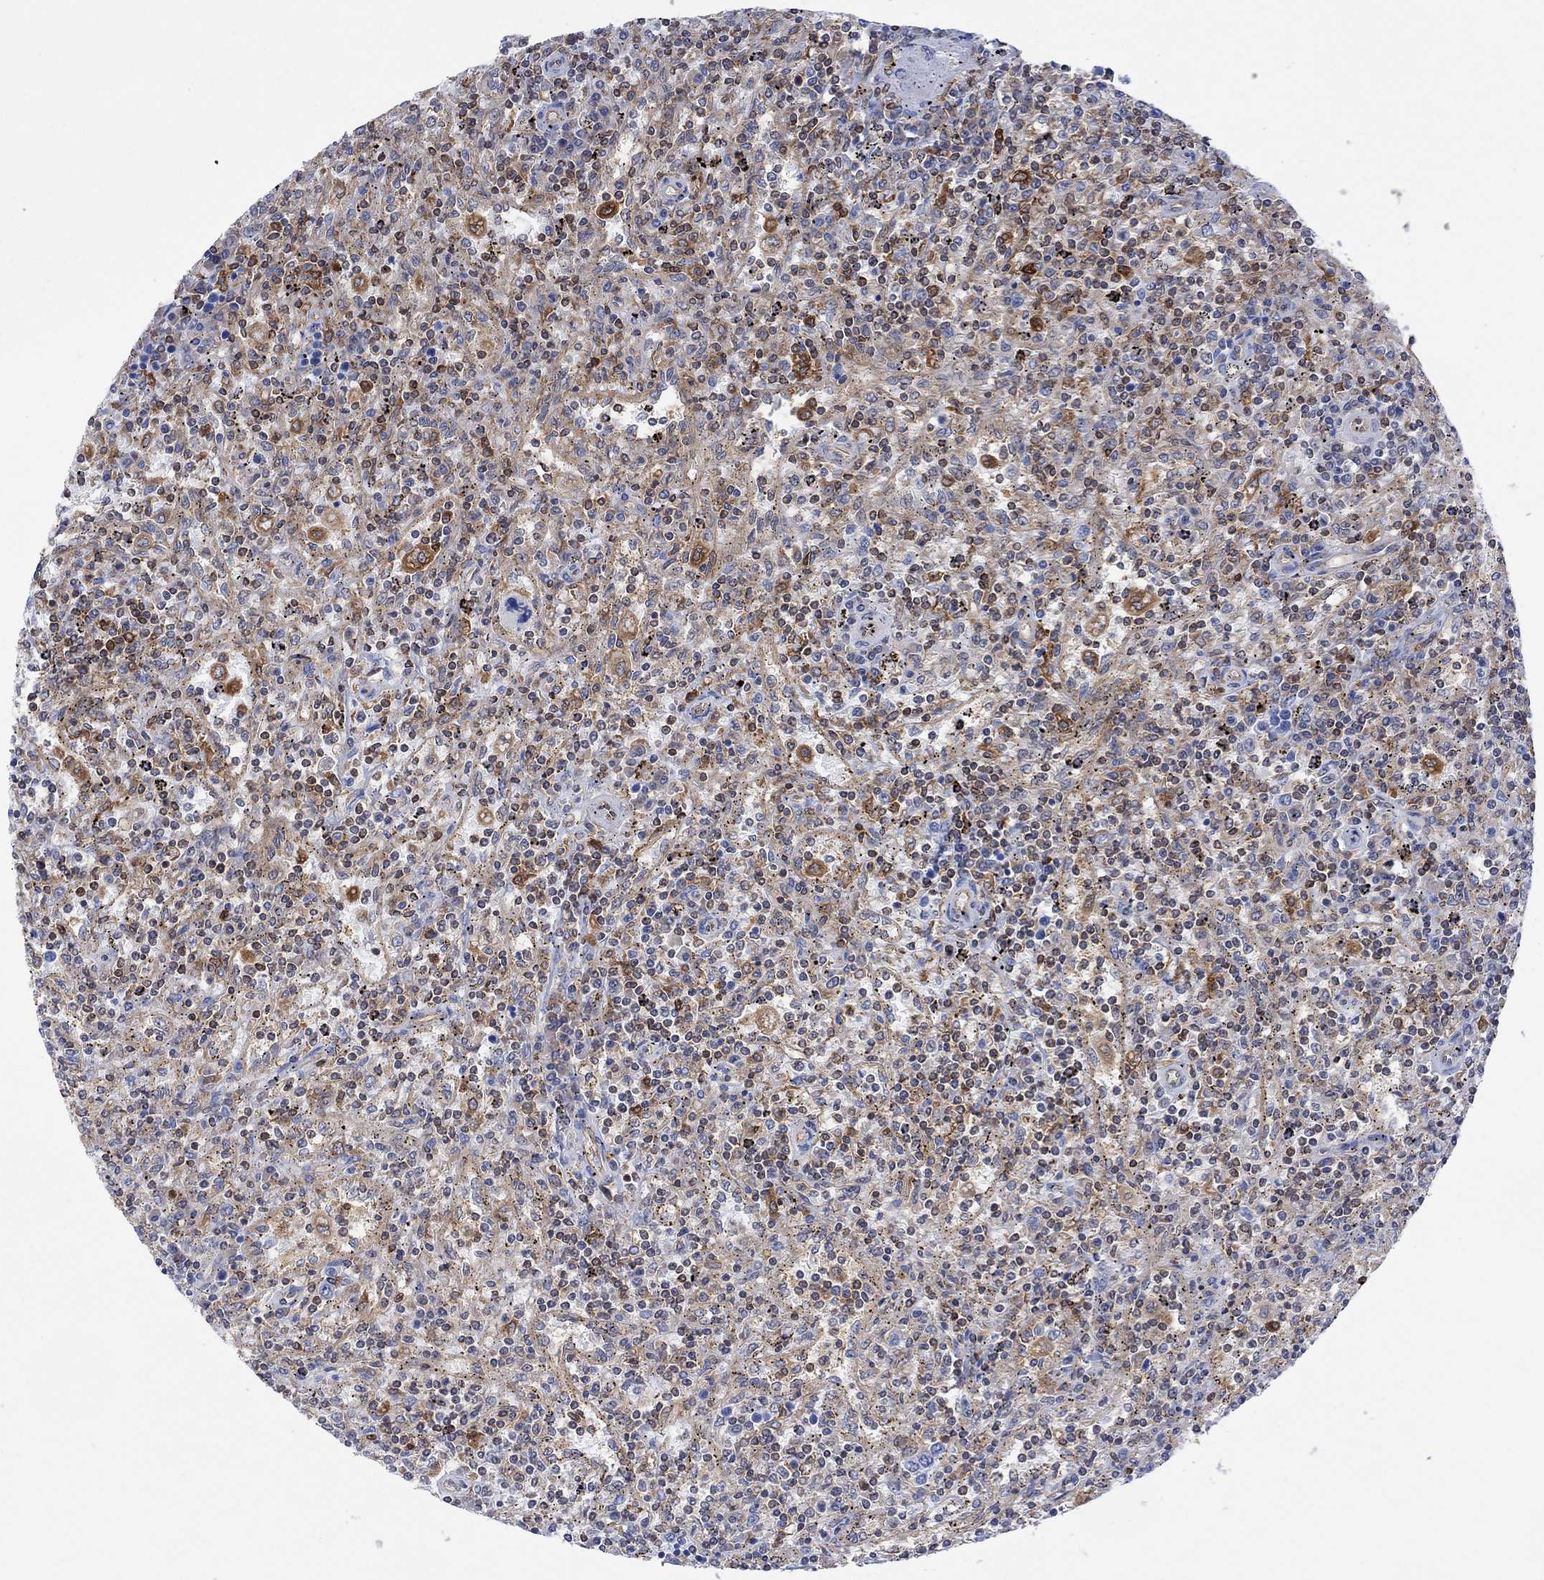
{"staining": {"intensity": "negative", "quantity": "none", "location": "none"}, "tissue": "lymphoma", "cell_type": "Tumor cells", "image_type": "cancer", "snomed": [{"axis": "morphology", "description": "Malignant lymphoma, non-Hodgkin's type, Low grade"}, {"axis": "topography", "description": "Spleen"}], "caption": "Immunohistochemistry (IHC) micrograph of neoplastic tissue: human low-grade malignant lymphoma, non-Hodgkin's type stained with DAB shows no significant protein expression in tumor cells.", "gene": "GBP5", "patient": {"sex": "male", "age": 62}}